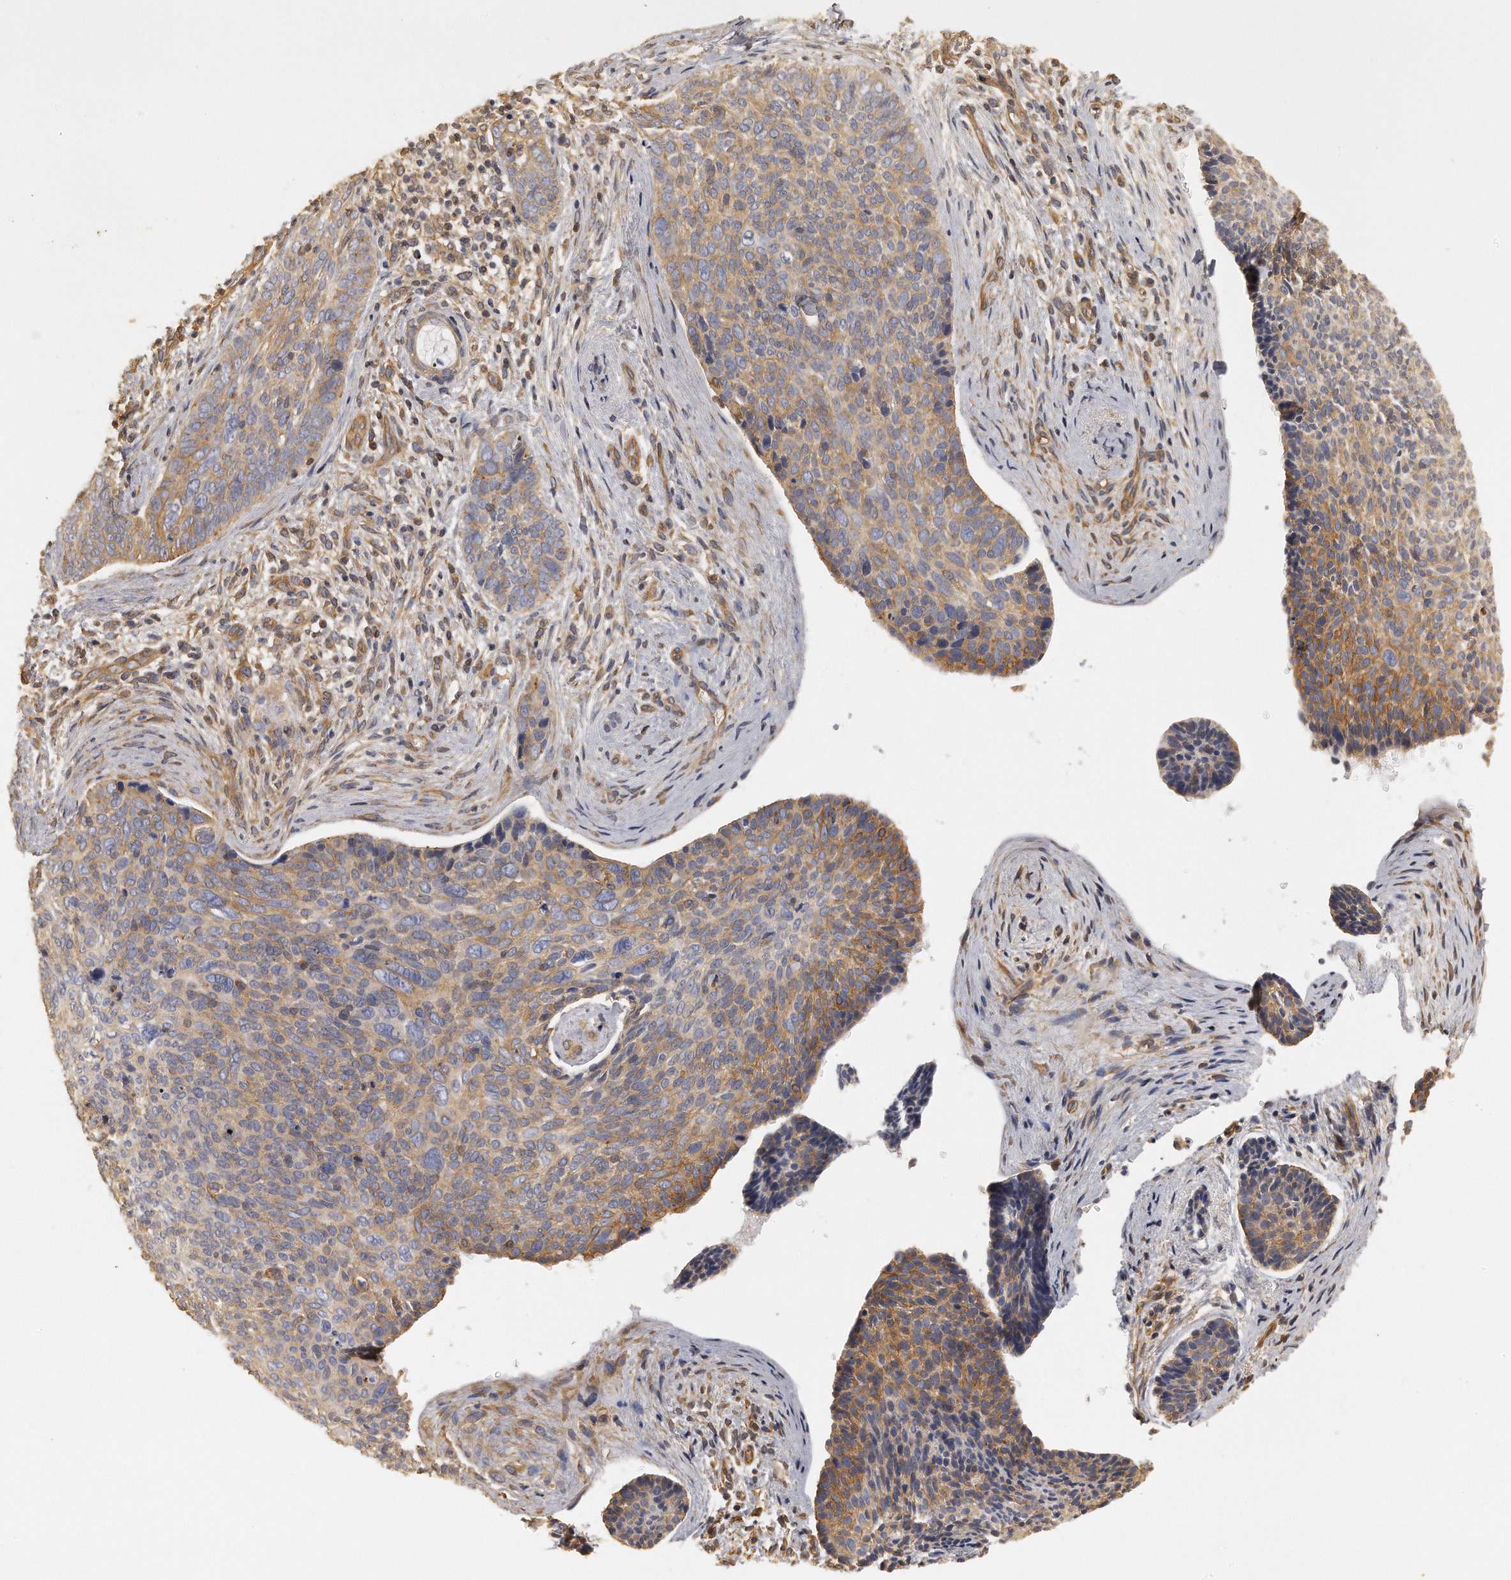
{"staining": {"intensity": "moderate", "quantity": ">75%", "location": "cytoplasmic/membranous"}, "tissue": "skin cancer", "cell_type": "Tumor cells", "image_type": "cancer", "snomed": [{"axis": "morphology", "description": "Normal tissue, NOS"}, {"axis": "morphology", "description": "Basal cell carcinoma"}, {"axis": "topography", "description": "Skin"}], "caption": "Skin basal cell carcinoma stained with DAB immunohistochemistry (IHC) demonstrates medium levels of moderate cytoplasmic/membranous staining in about >75% of tumor cells.", "gene": "CHST7", "patient": {"sex": "female", "age": 57}}